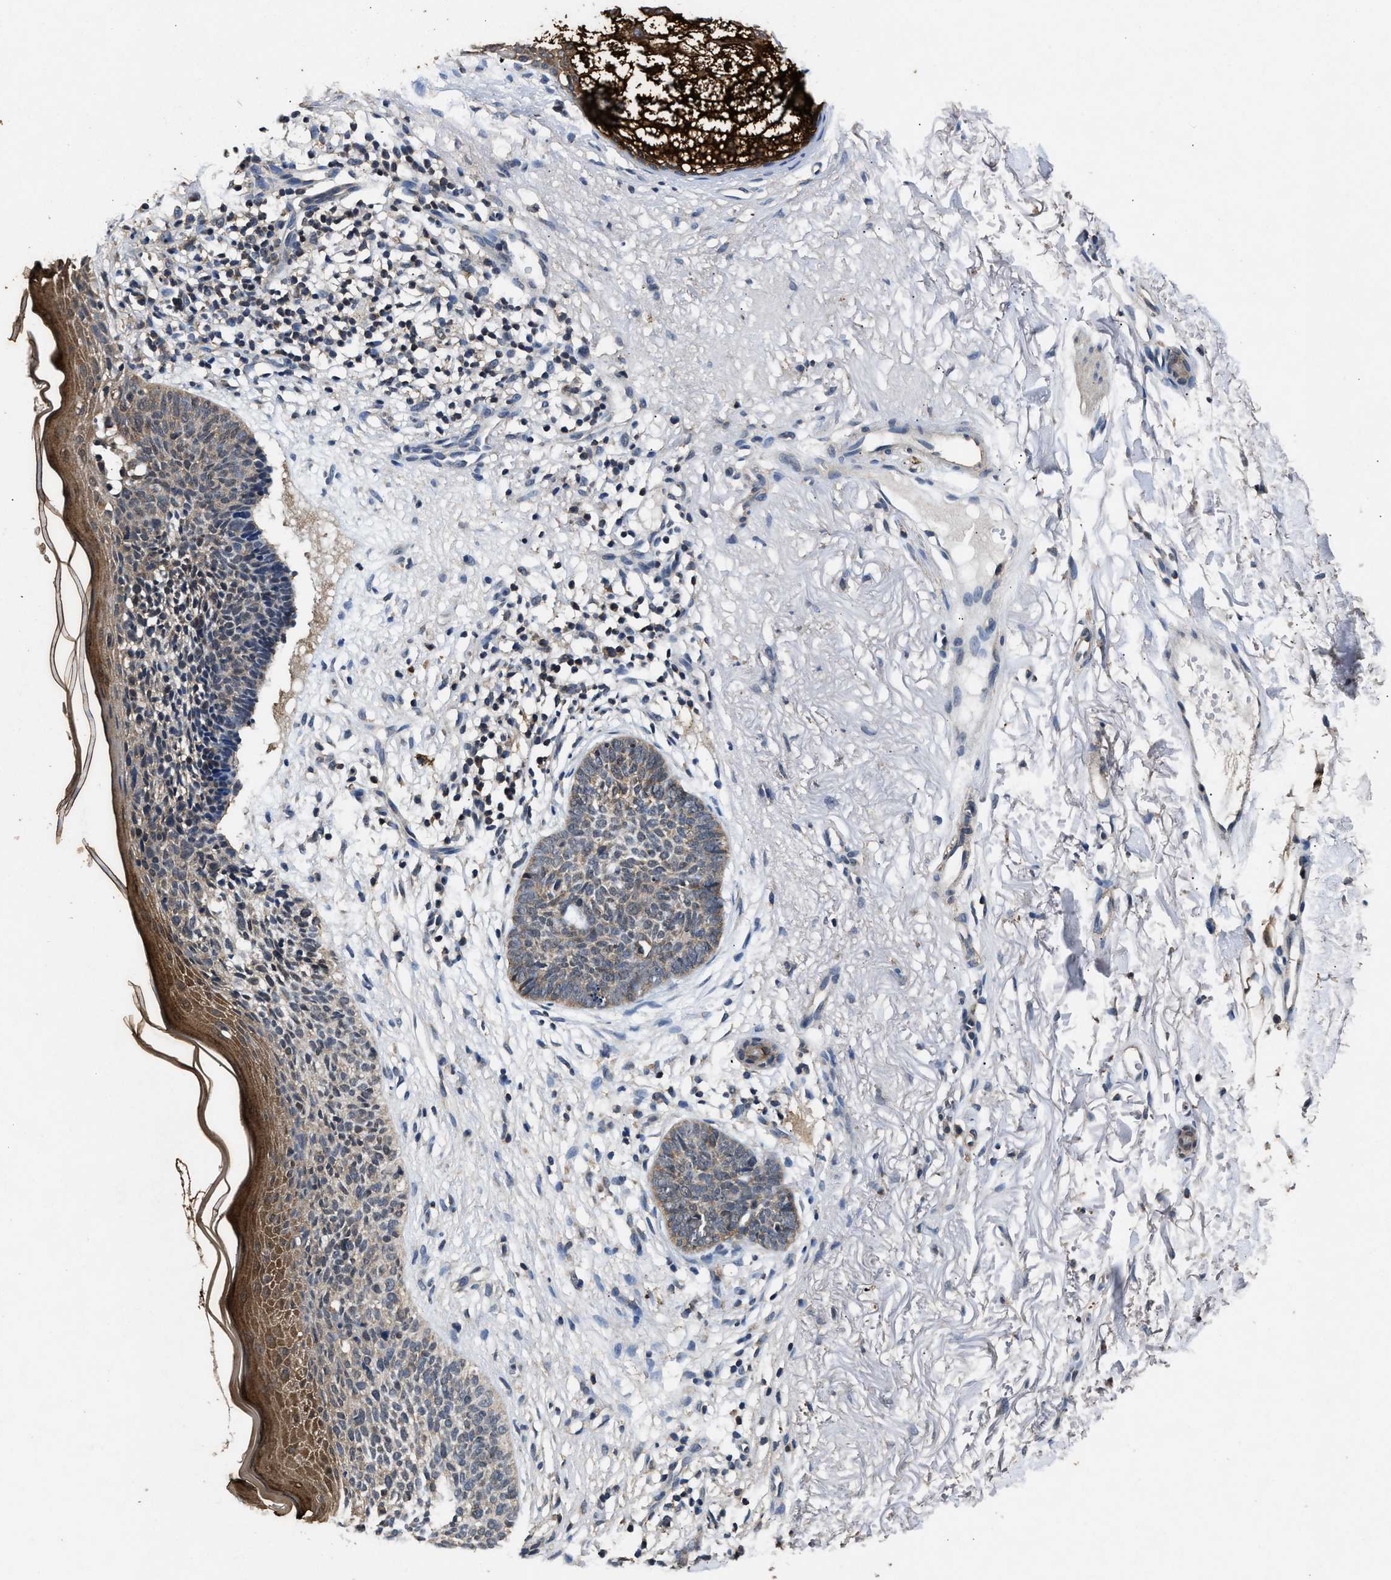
{"staining": {"intensity": "weak", "quantity": ">75%", "location": "cytoplasmic/membranous"}, "tissue": "skin cancer", "cell_type": "Tumor cells", "image_type": "cancer", "snomed": [{"axis": "morphology", "description": "Basal cell carcinoma"}, {"axis": "topography", "description": "Skin"}], "caption": "Human basal cell carcinoma (skin) stained with a brown dye reveals weak cytoplasmic/membranous positive positivity in about >75% of tumor cells.", "gene": "ACAT2", "patient": {"sex": "female", "age": 70}}